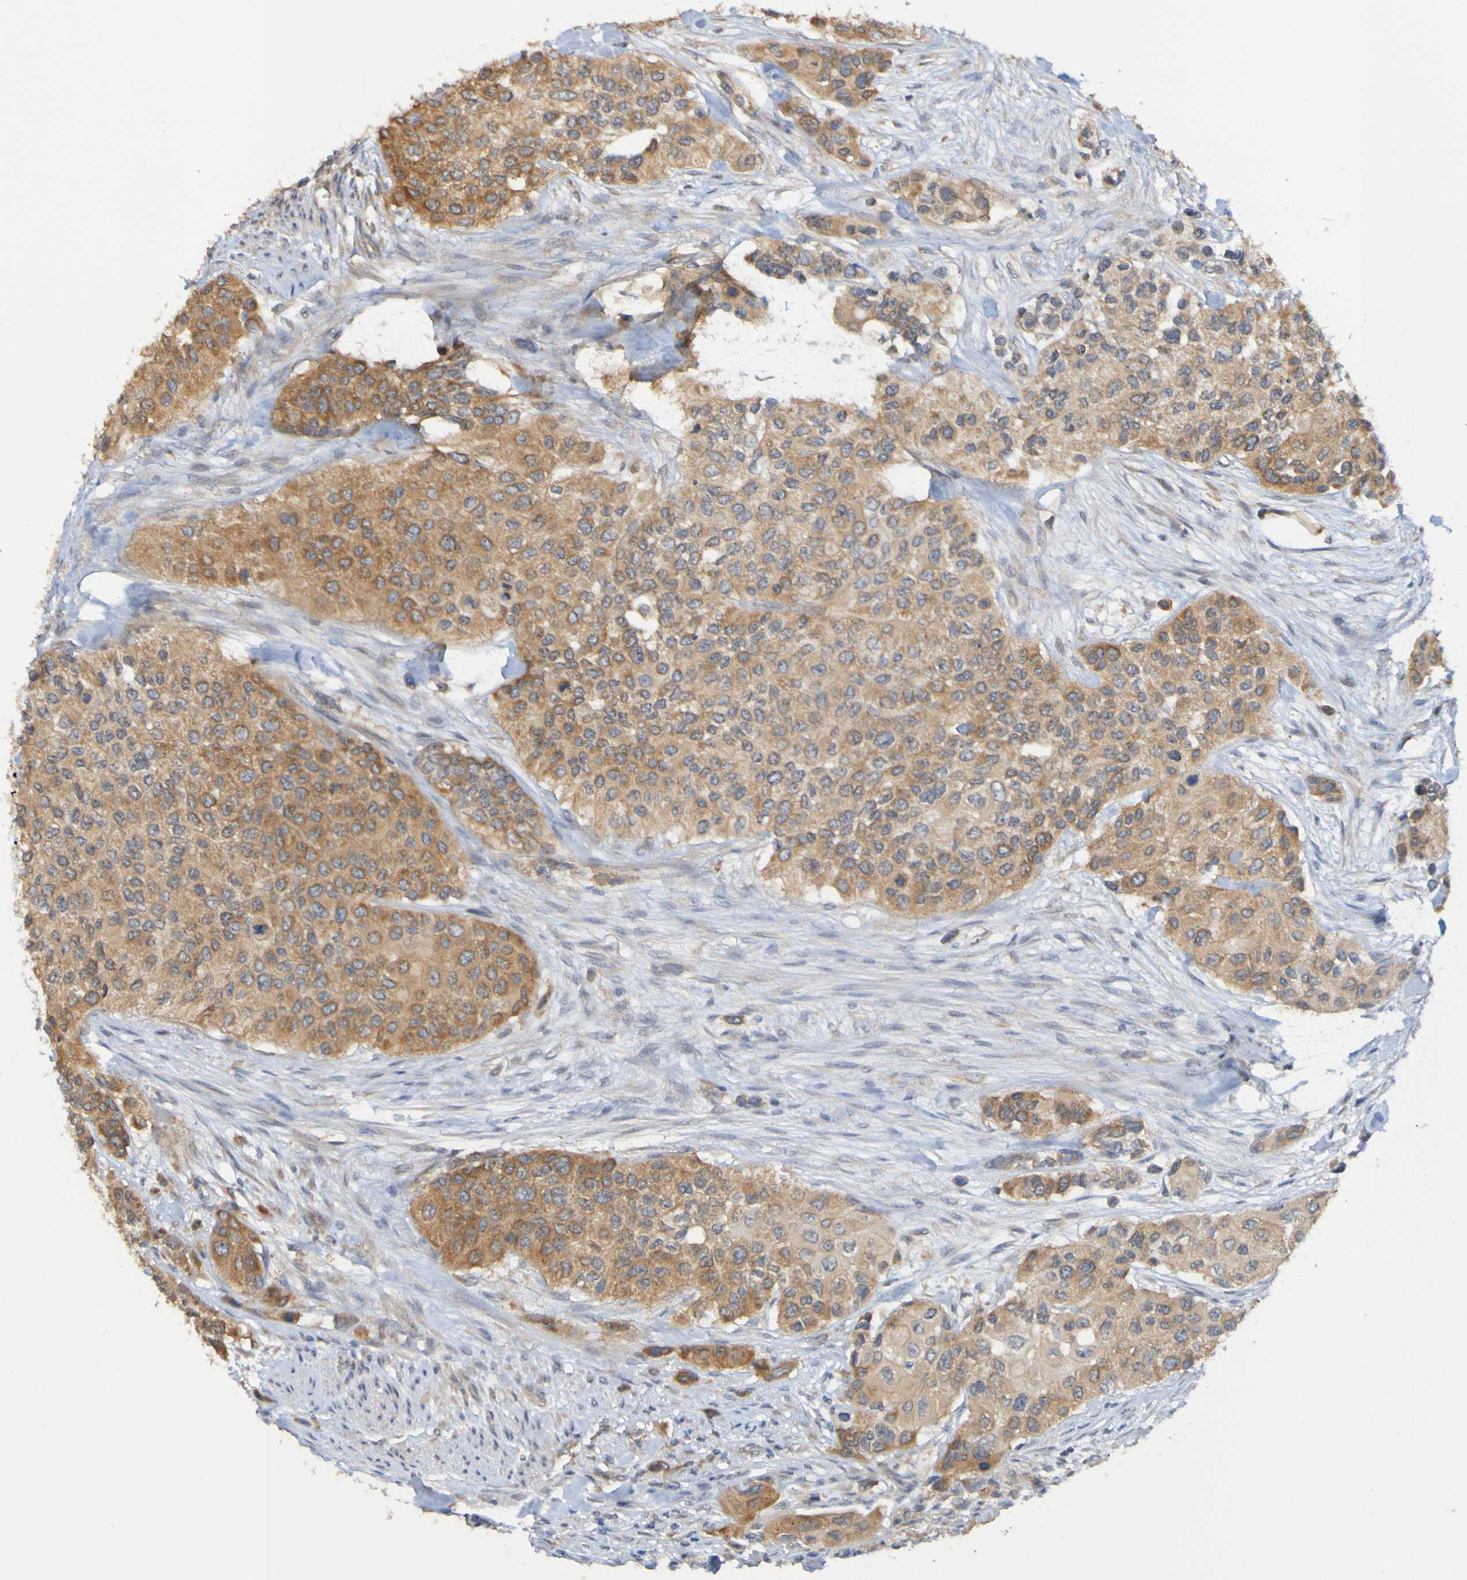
{"staining": {"intensity": "moderate", "quantity": ">75%", "location": "cytoplasmic/membranous"}, "tissue": "urothelial cancer", "cell_type": "Tumor cells", "image_type": "cancer", "snomed": [{"axis": "morphology", "description": "Urothelial carcinoma, High grade"}, {"axis": "topography", "description": "Urinary bladder"}], "caption": "IHC histopathology image of neoplastic tissue: human urothelial cancer stained using IHC reveals medium levels of moderate protein expression localized specifically in the cytoplasmic/membranous of tumor cells, appearing as a cytoplasmic/membranous brown color.", "gene": "NAV2", "patient": {"sex": "female", "age": 56}}